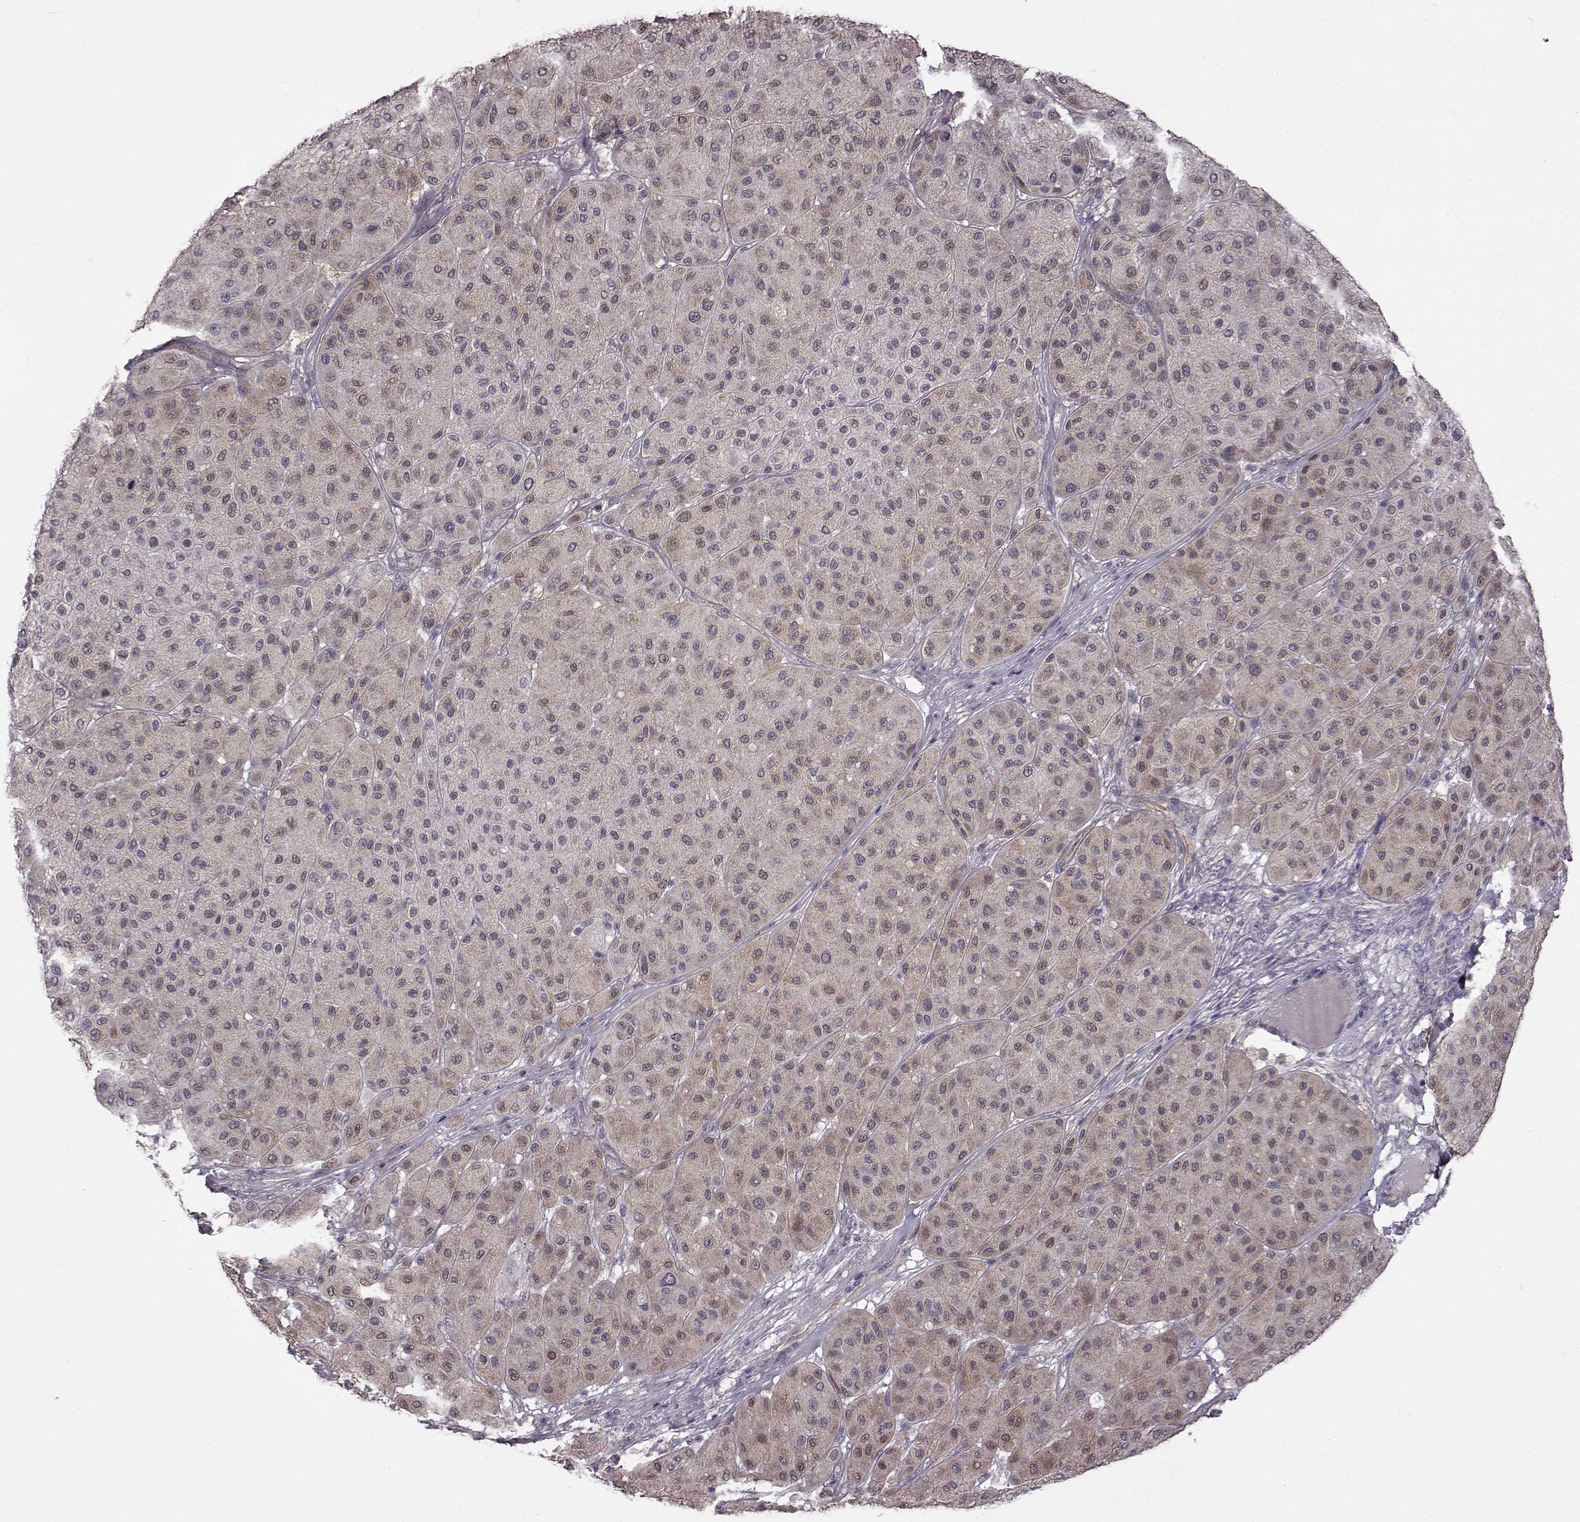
{"staining": {"intensity": "weak", "quantity": "25%-75%", "location": "cytoplasmic/membranous"}, "tissue": "melanoma", "cell_type": "Tumor cells", "image_type": "cancer", "snomed": [{"axis": "morphology", "description": "Malignant melanoma, Metastatic site"}, {"axis": "topography", "description": "Smooth muscle"}], "caption": "Immunohistochemical staining of melanoma demonstrates low levels of weak cytoplasmic/membranous positivity in approximately 25%-75% of tumor cells.", "gene": "B3GNT6", "patient": {"sex": "male", "age": 41}}